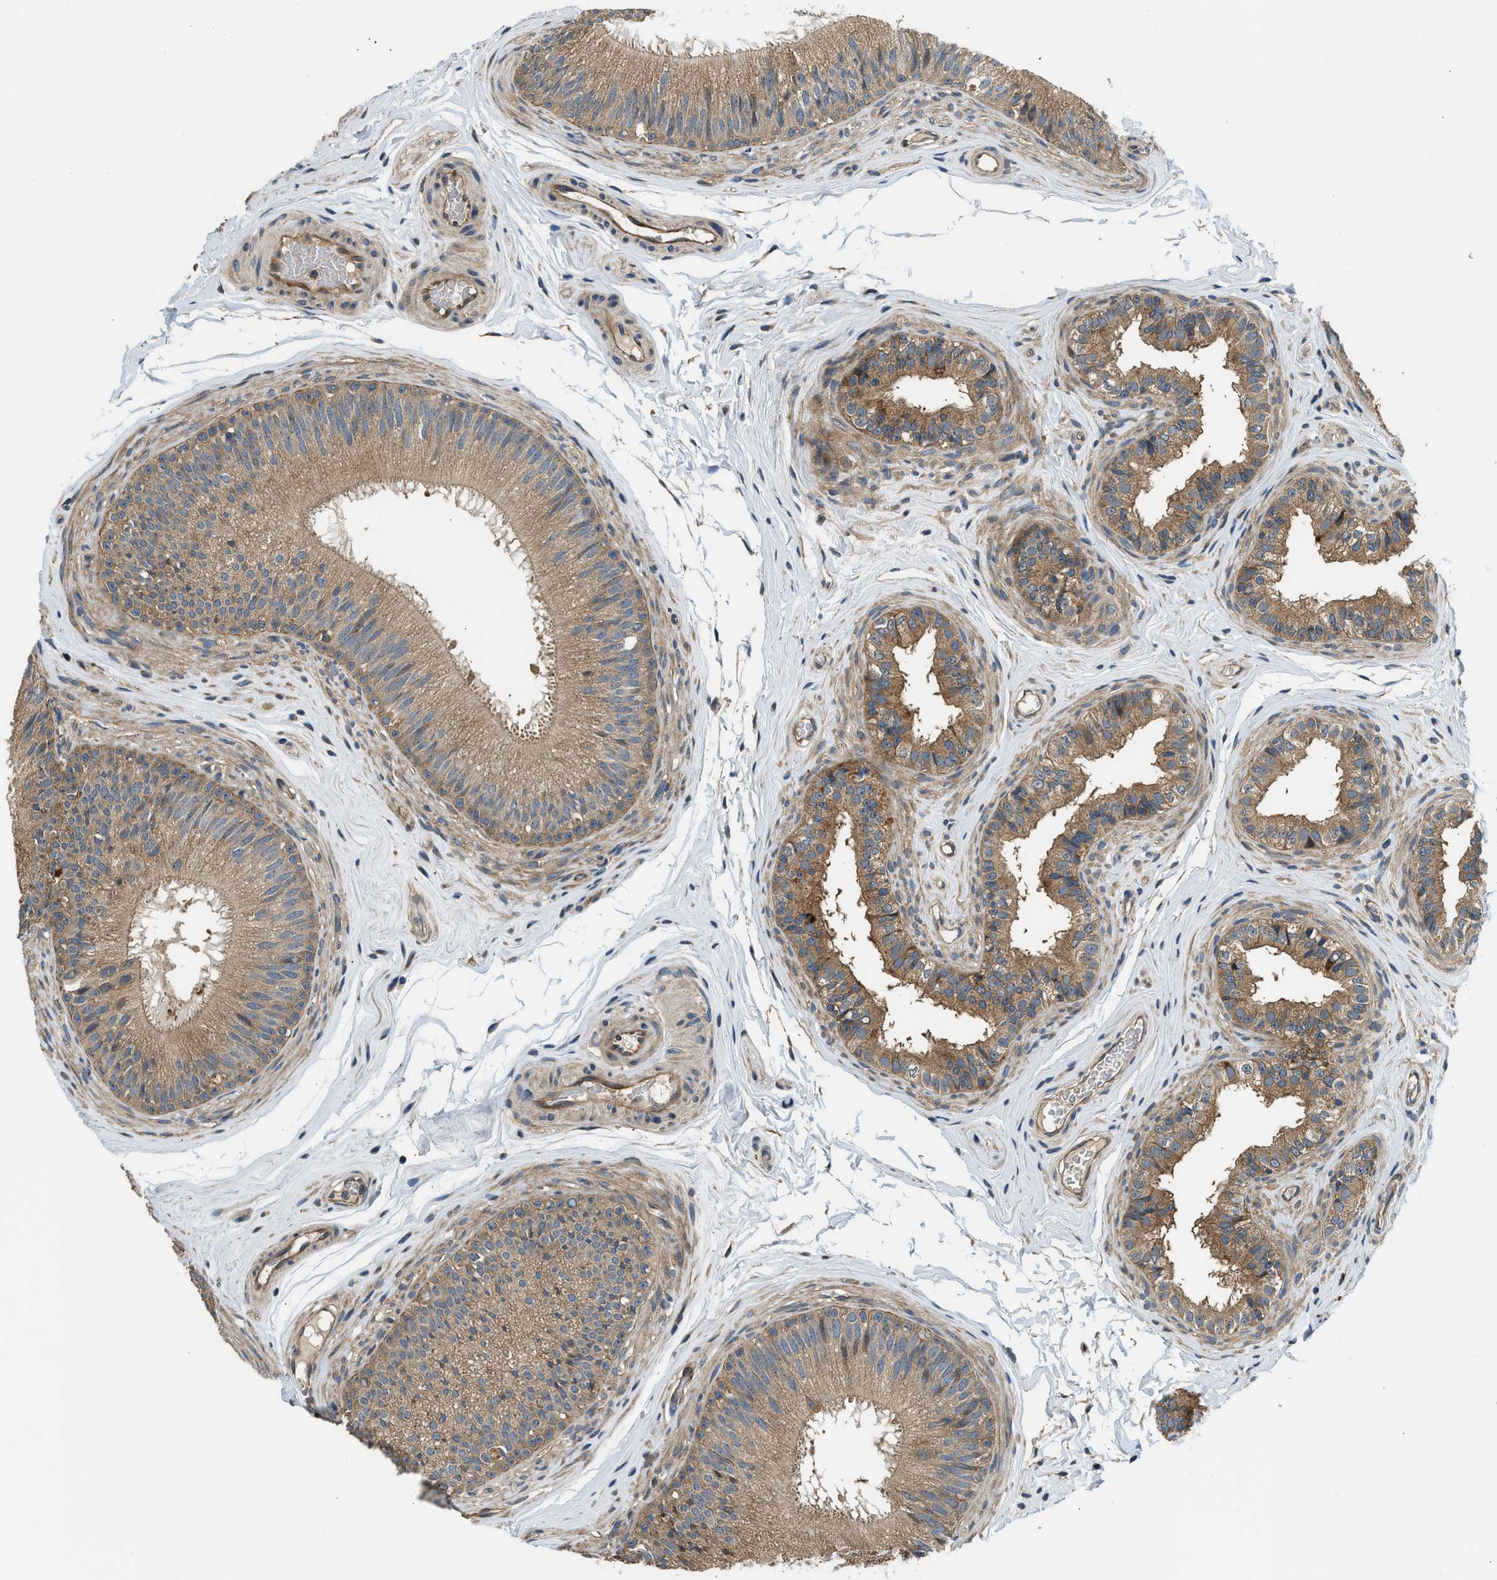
{"staining": {"intensity": "moderate", "quantity": ">75%", "location": "cytoplasmic/membranous"}, "tissue": "epididymis", "cell_type": "Glandular cells", "image_type": "normal", "snomed": [{"axis": "morphology", "description": "Normal tissue, NOS"}, {"axis": "topography", "description": "Testis"}, {"axis": "topography", "description": "Epididymis"}], "caption": "A high-resolution photomicrograph shows immunohistochemistry staining of unremarkable epididymis, which exhibits moderate cytoplasmic/membranous expression in about >75% of glandular cells.", "gene": "IL3RA", "patient": {"sex": "male", "age": 36}}